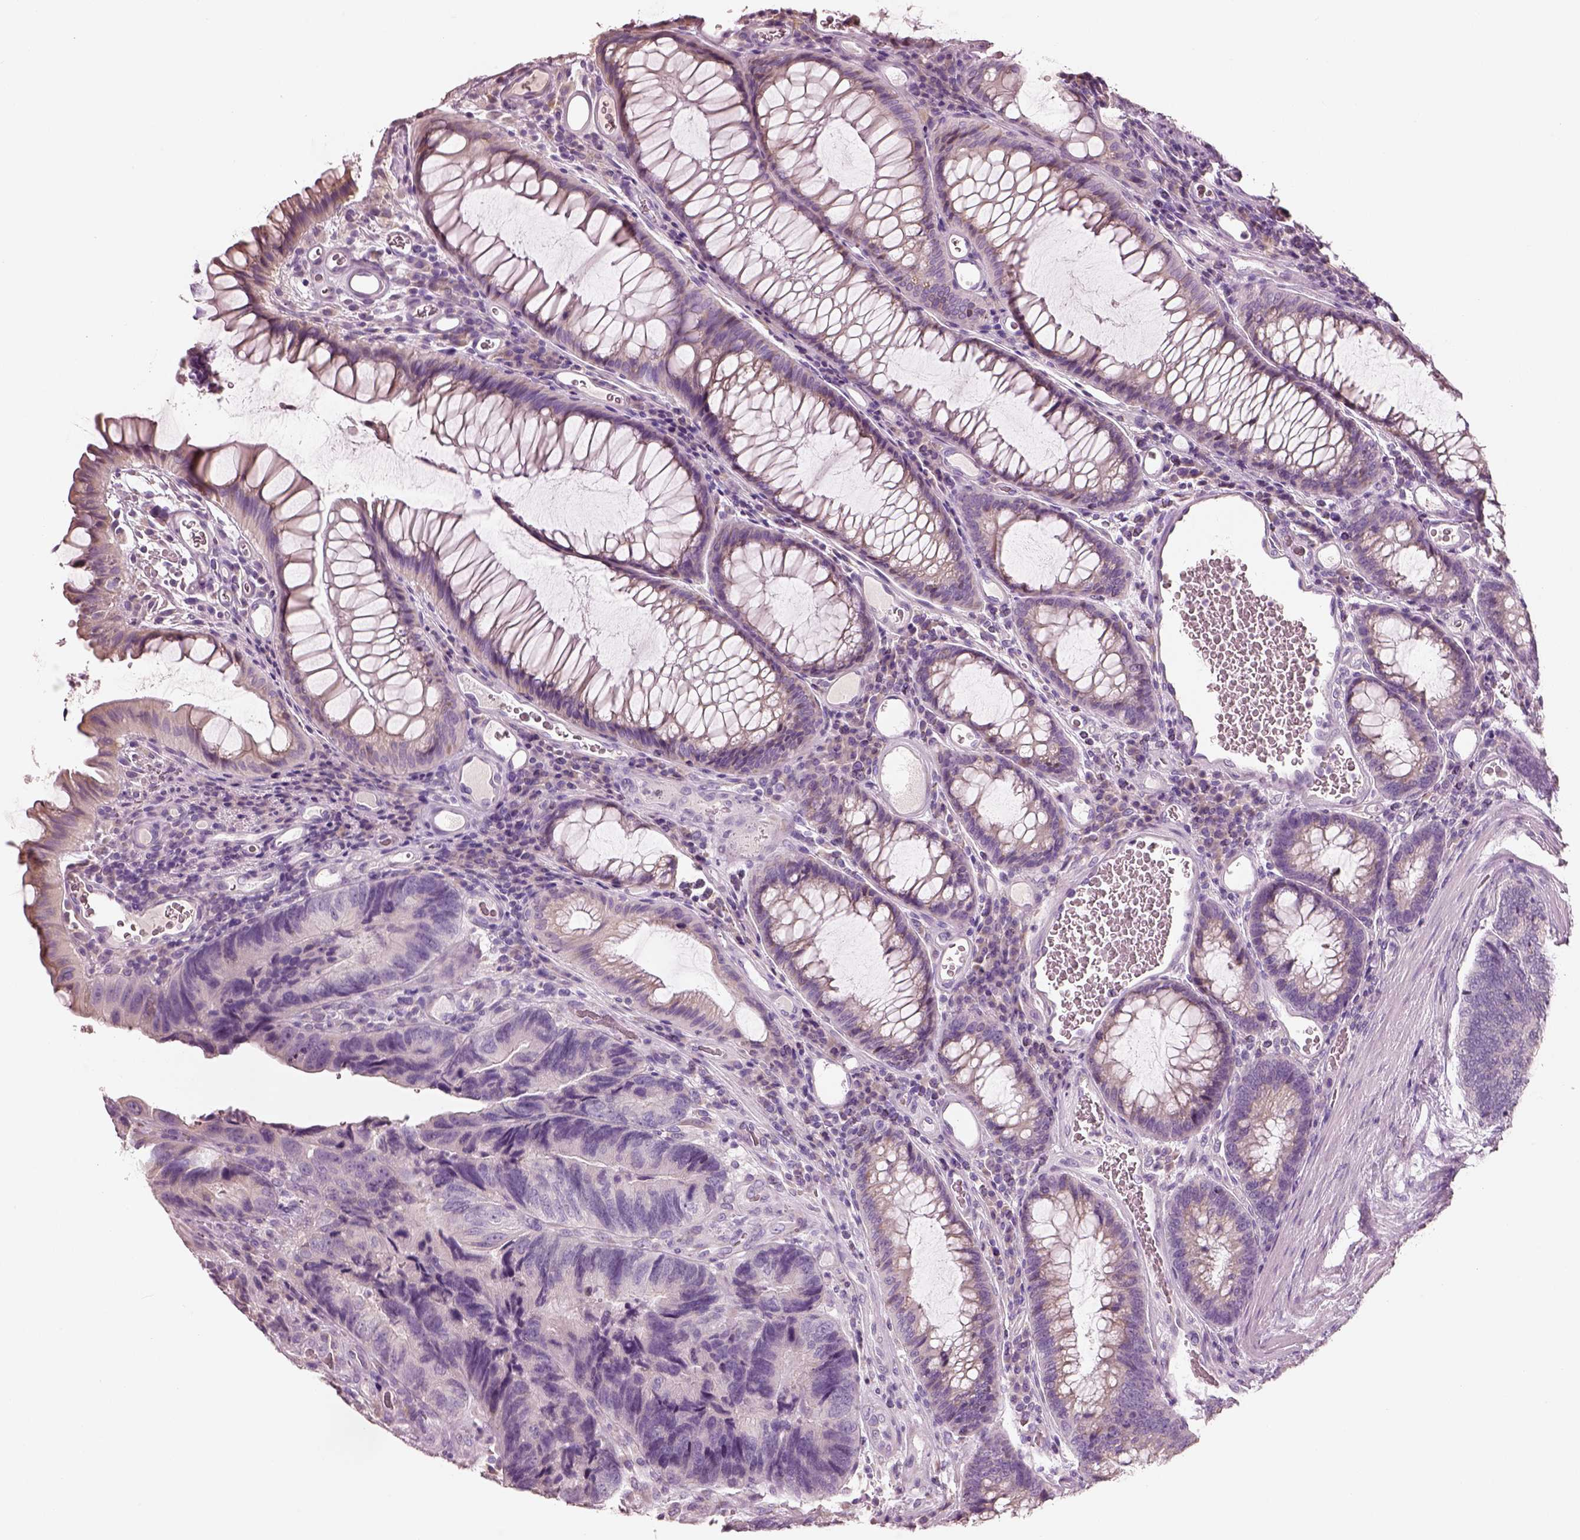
{"staining": {"intensity": "negative", "quantity": "none", "location": "none"}, "tissue": "colorectal cancer", "cell_type": "Tumor cells", "image_type": "cancer", "snomed": [{"axis": "morphology", "description": "Adenocarcinoma, NOS"}, {"axis": "topography", "description": "Colon"}], "caption": "Human adenocarcinoma (colorectal) stained for a protein using immunohistochemistry exhibits no expression in tumor cells.", "gene": "PNOC", "patient": {"sex": "female", "age": 67}}